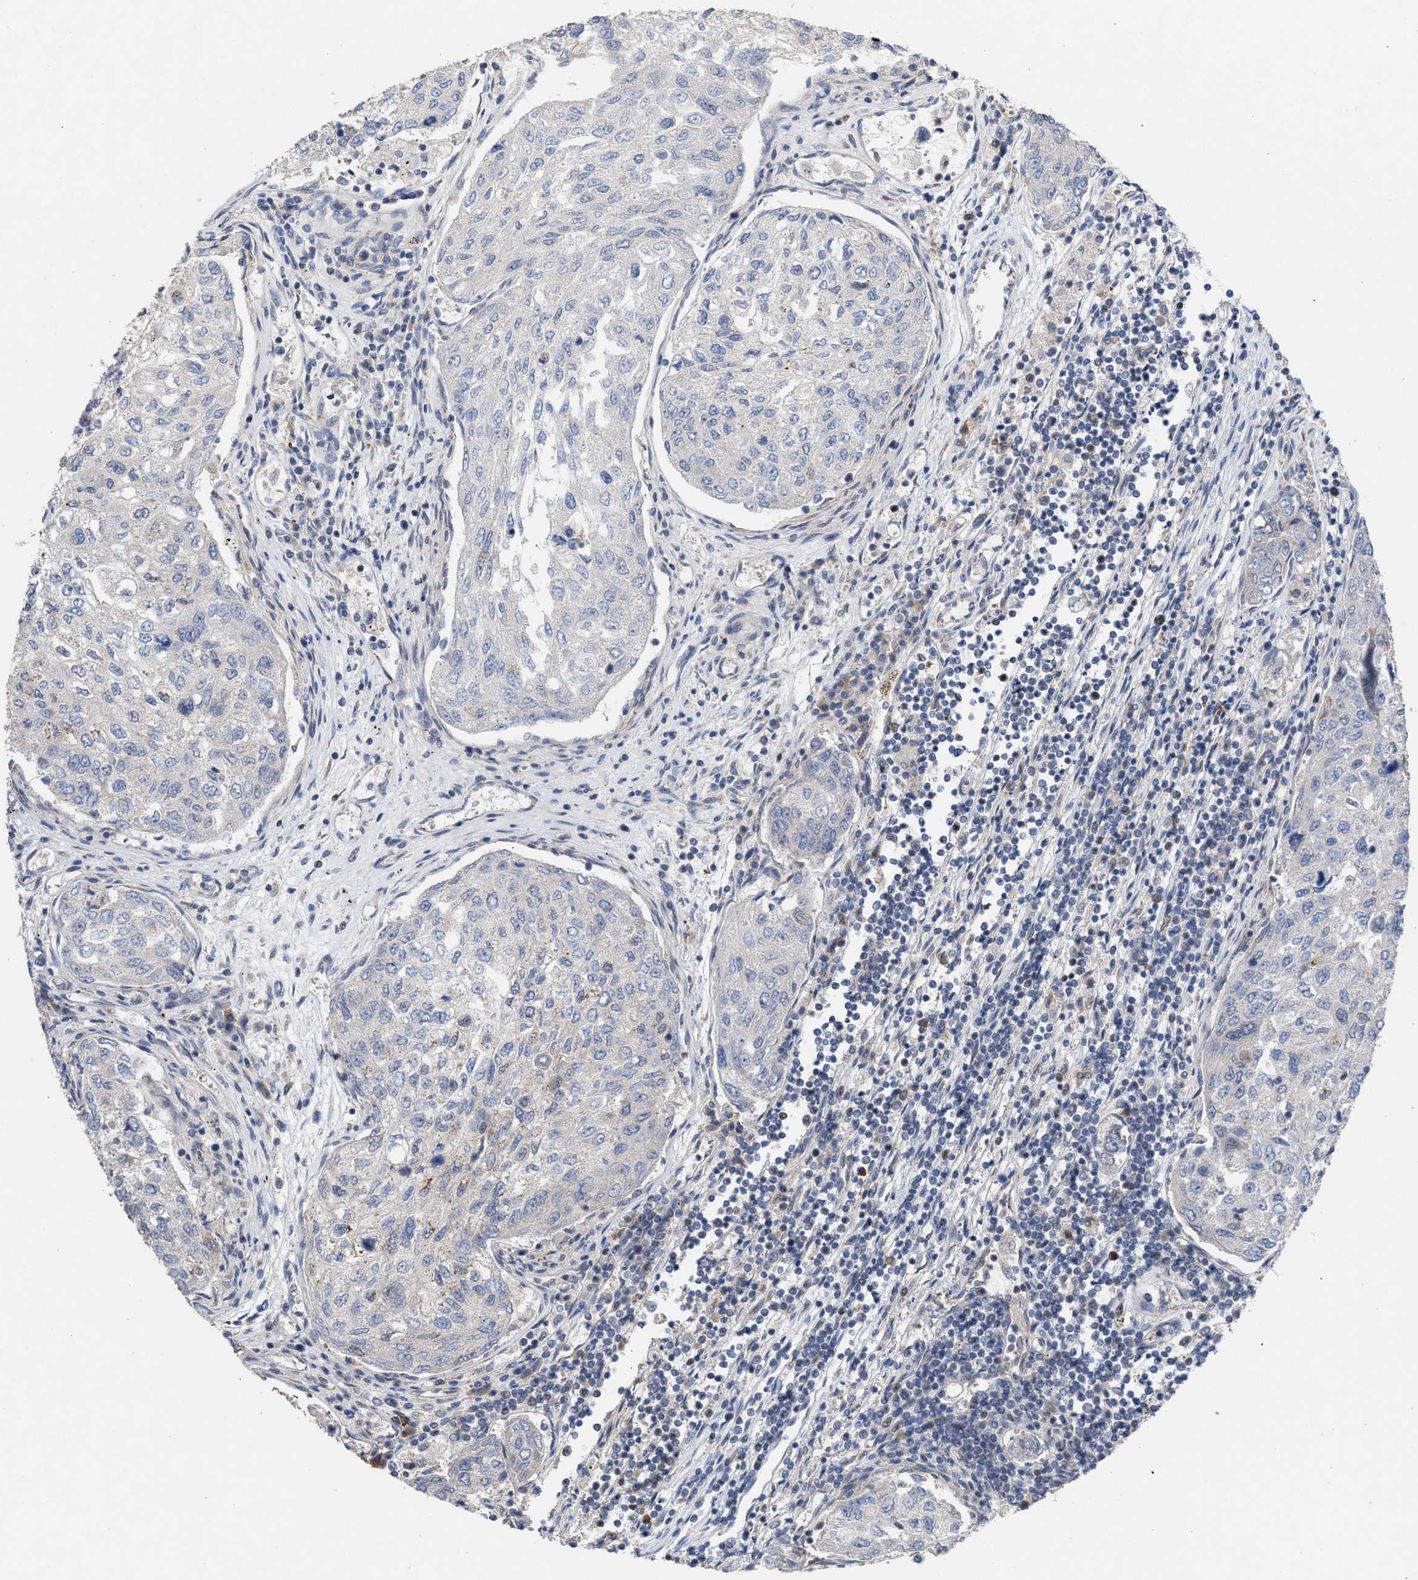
{"staining": {"intensity": "negative", "quantity": "none", "location": "none"}, "tissue": "urothelial cancer", "cell_type": "Tumor cells", "image_type": "cancer", "snomed": [{"axis": "morphology", "description": "Urothelial carcinoma, High grade"}, {"axis": "topography", "description": "Lymph node"}, {"axis": "topography", "description": "Urinary bladder"}], "caption": "The immunohistochemistry (IHC) micrograph has no significant staining in tumor cells of urothelial cancer tissue.", "gene": "MKNK2", "patient": {"sex": "male", "age": 51}}